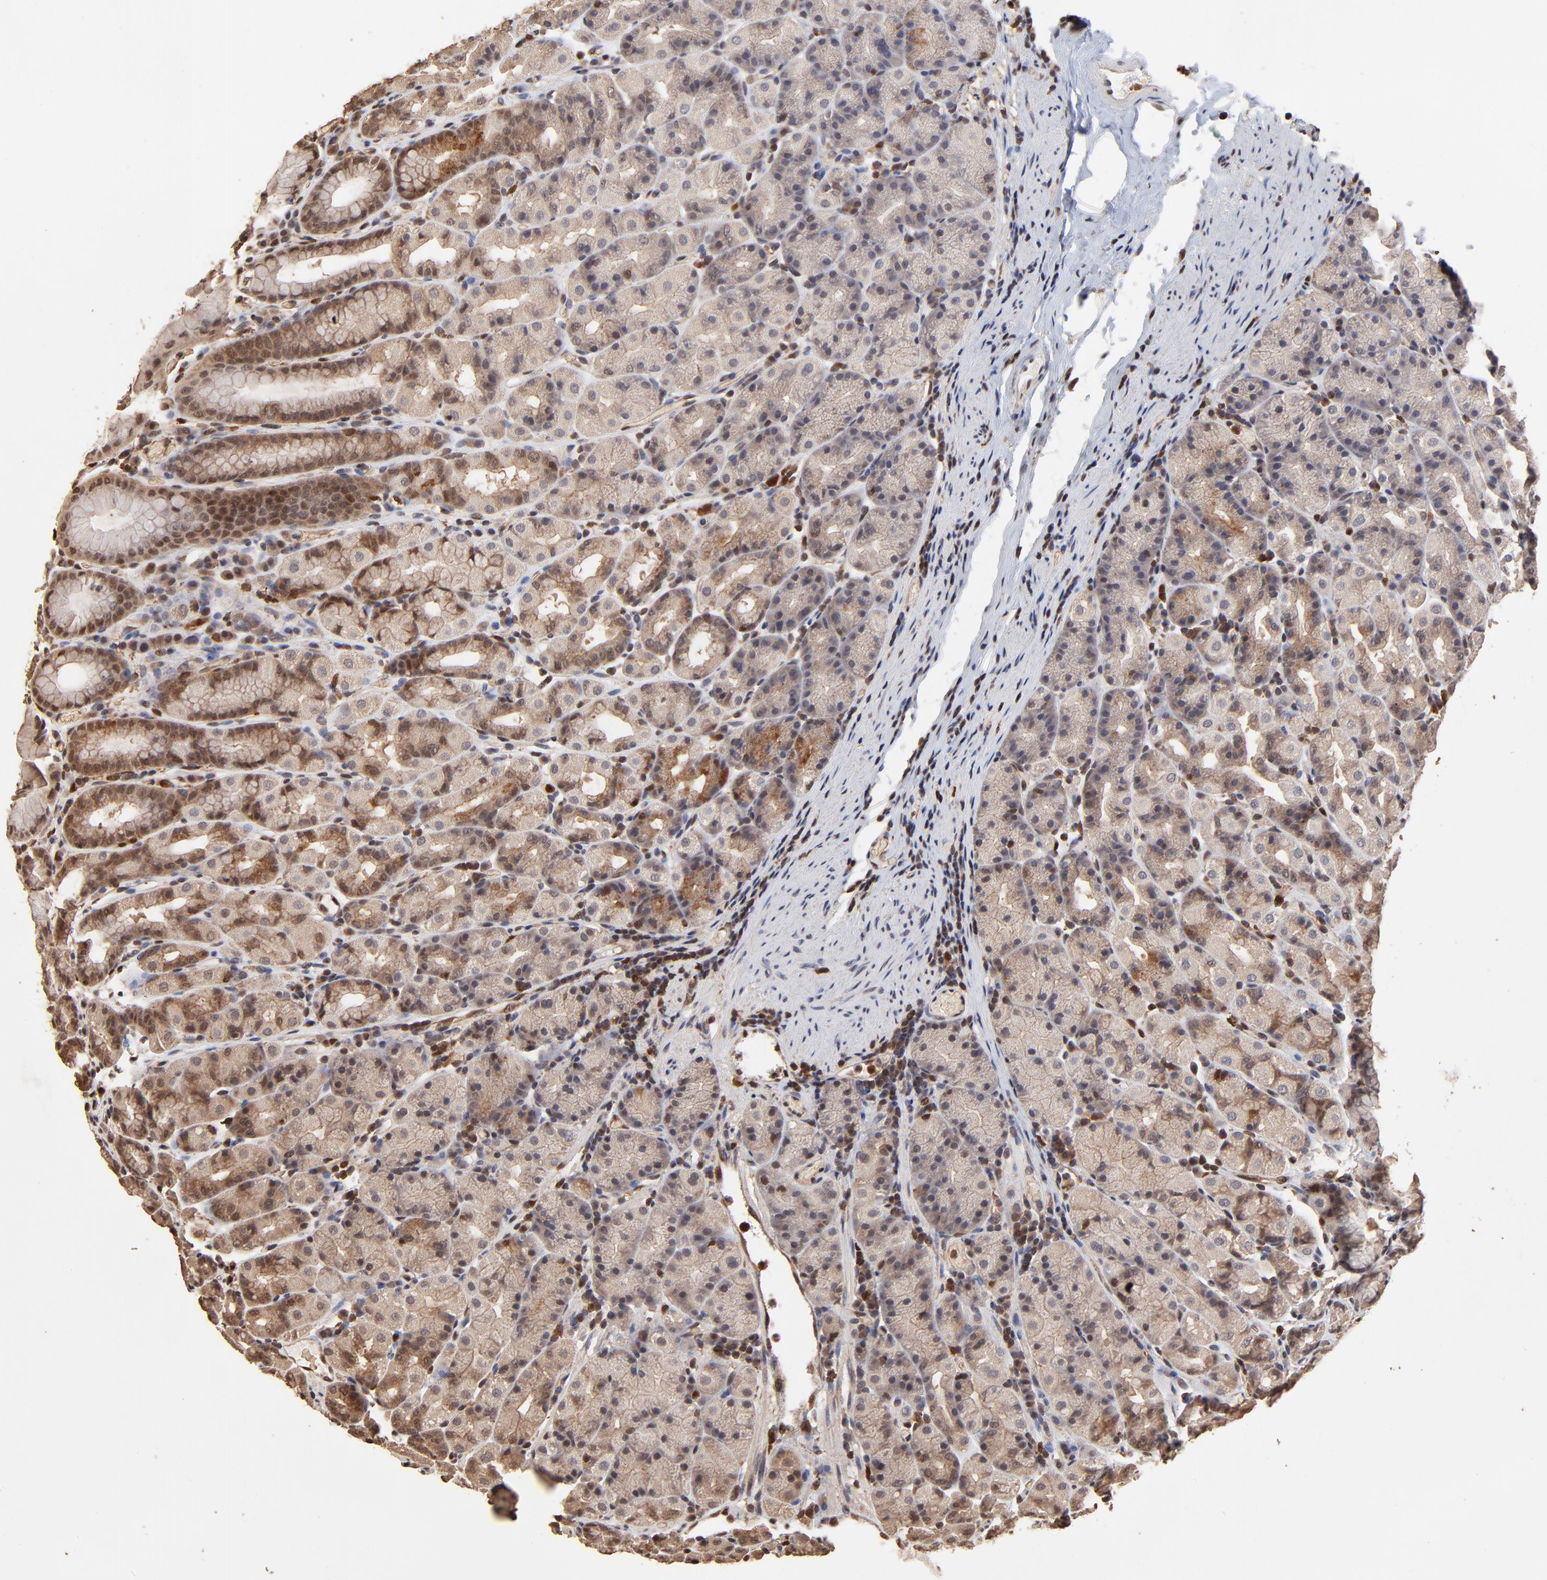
{"staining": {"intensity": "weak", "quantity": "<25%", "location": "cytoplasmic/membranous,nuclear"}, "tissue": "stomach", "cell_type": "Glandular cells", "image_type": "normal", "snomed": [{"axis": "morphology", "description": "Normal tissue, NOS"}, {"axis": "topography", "description": "Stomach, upper"}], "caption": "Immunohistochemical staining of normal human stomach demonstrates no significant expression in glandular cells. (DAB (3,3'-diaminobenzidine) immunohistochemistry (IHC) visualized using brightfield microscopy, high magnification).", "gene": "CASP1", "patient": {"sex": "male", "age": 68}}